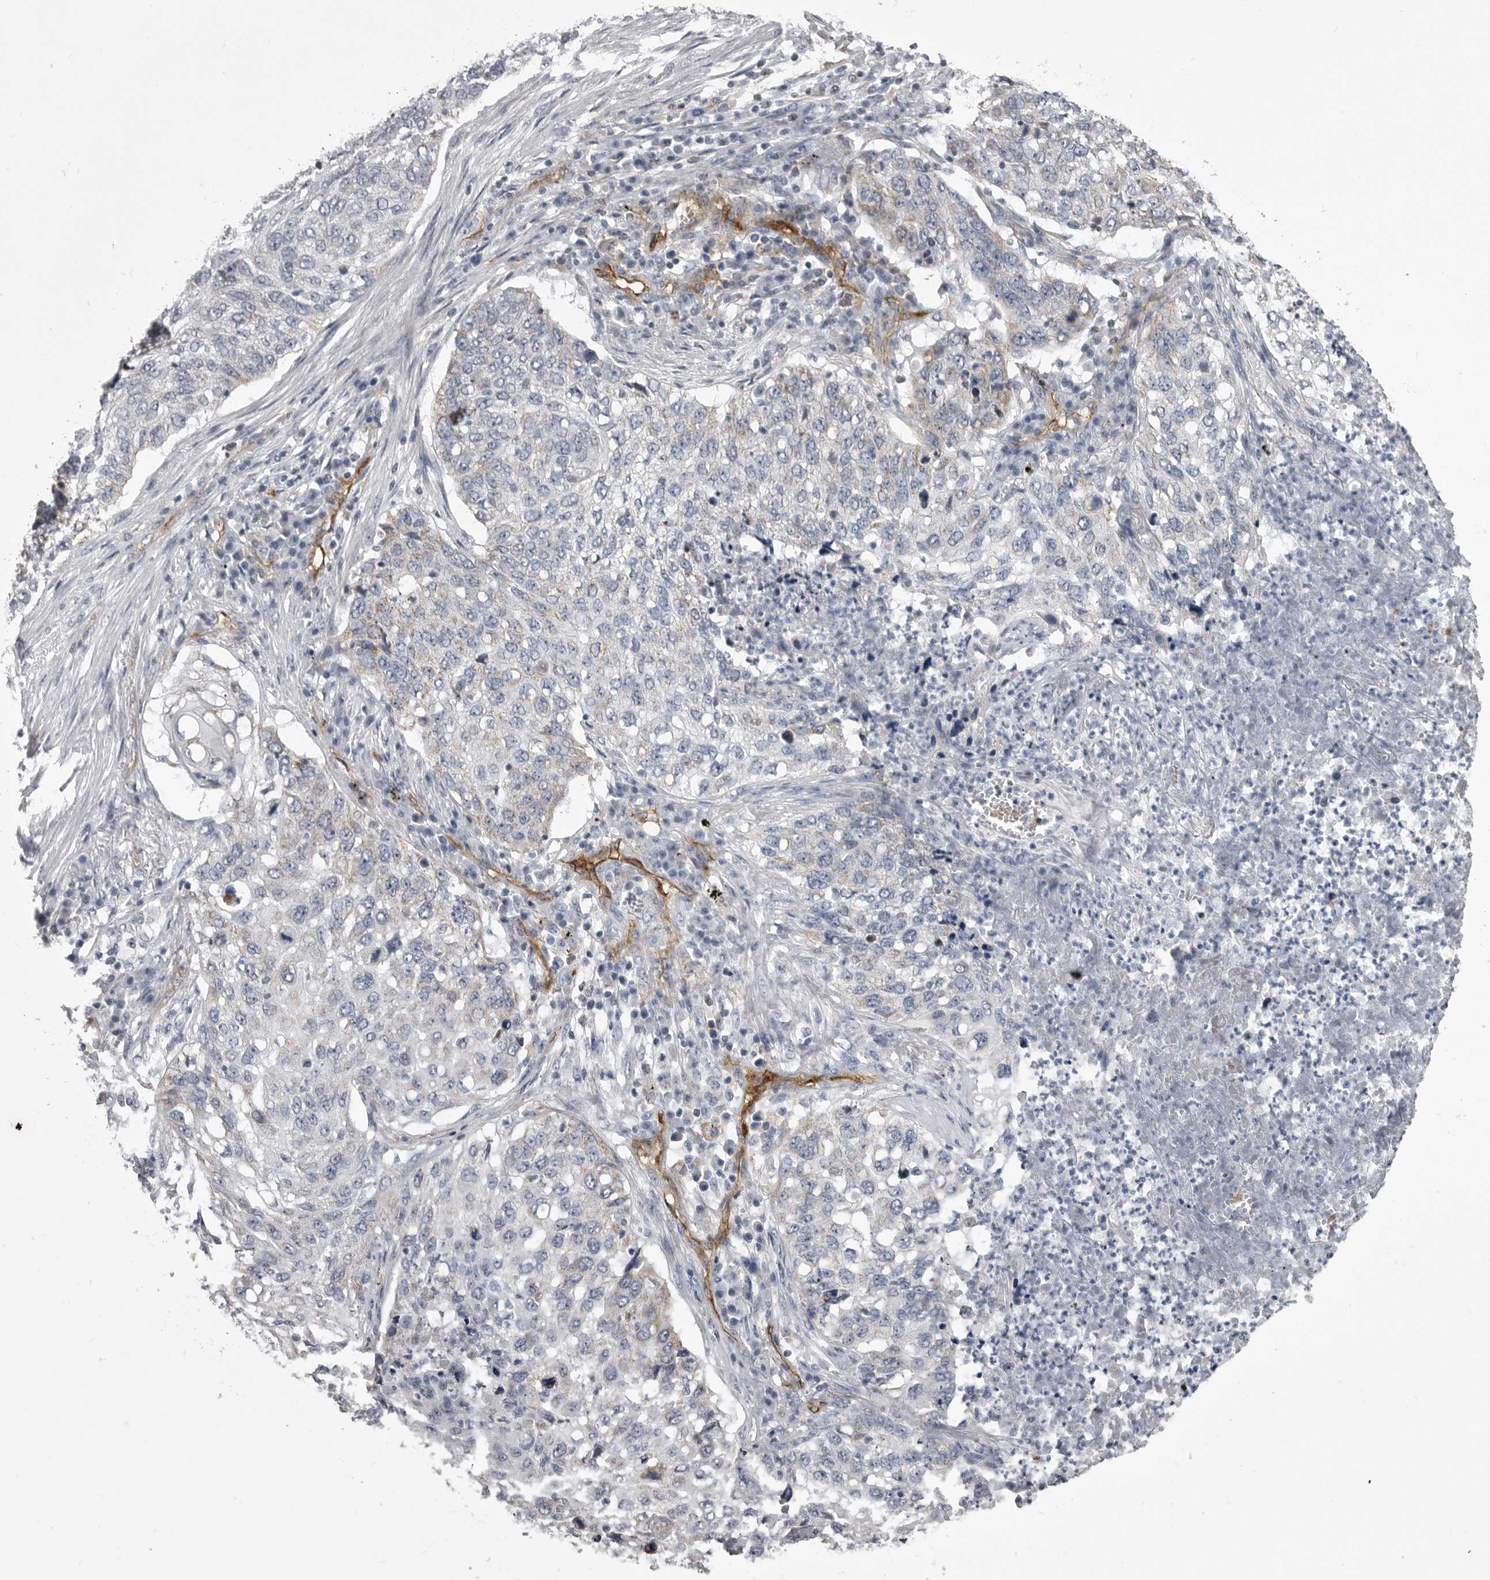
{"staining": {"intensity": "weak", "quantity": "<25%", "location": "cytoplasmic/membranous"}, "tissue": "lung cancer", "cell_type": "Tumor cells", "image_type": "cancer", "snomed": [{"axis": "morphology", "description": "Squamous cell carcinoma, NOS"}, {"axis": "topography", "description": "Lung"}], "caption": "This is an immunohistochemistry (IHC) photomicrograph of squamous cell carcinoma (lung). There is no staining in tumor cells.", "gene": "OPLAH", "patient": {"sex": "female", "age": 63}}